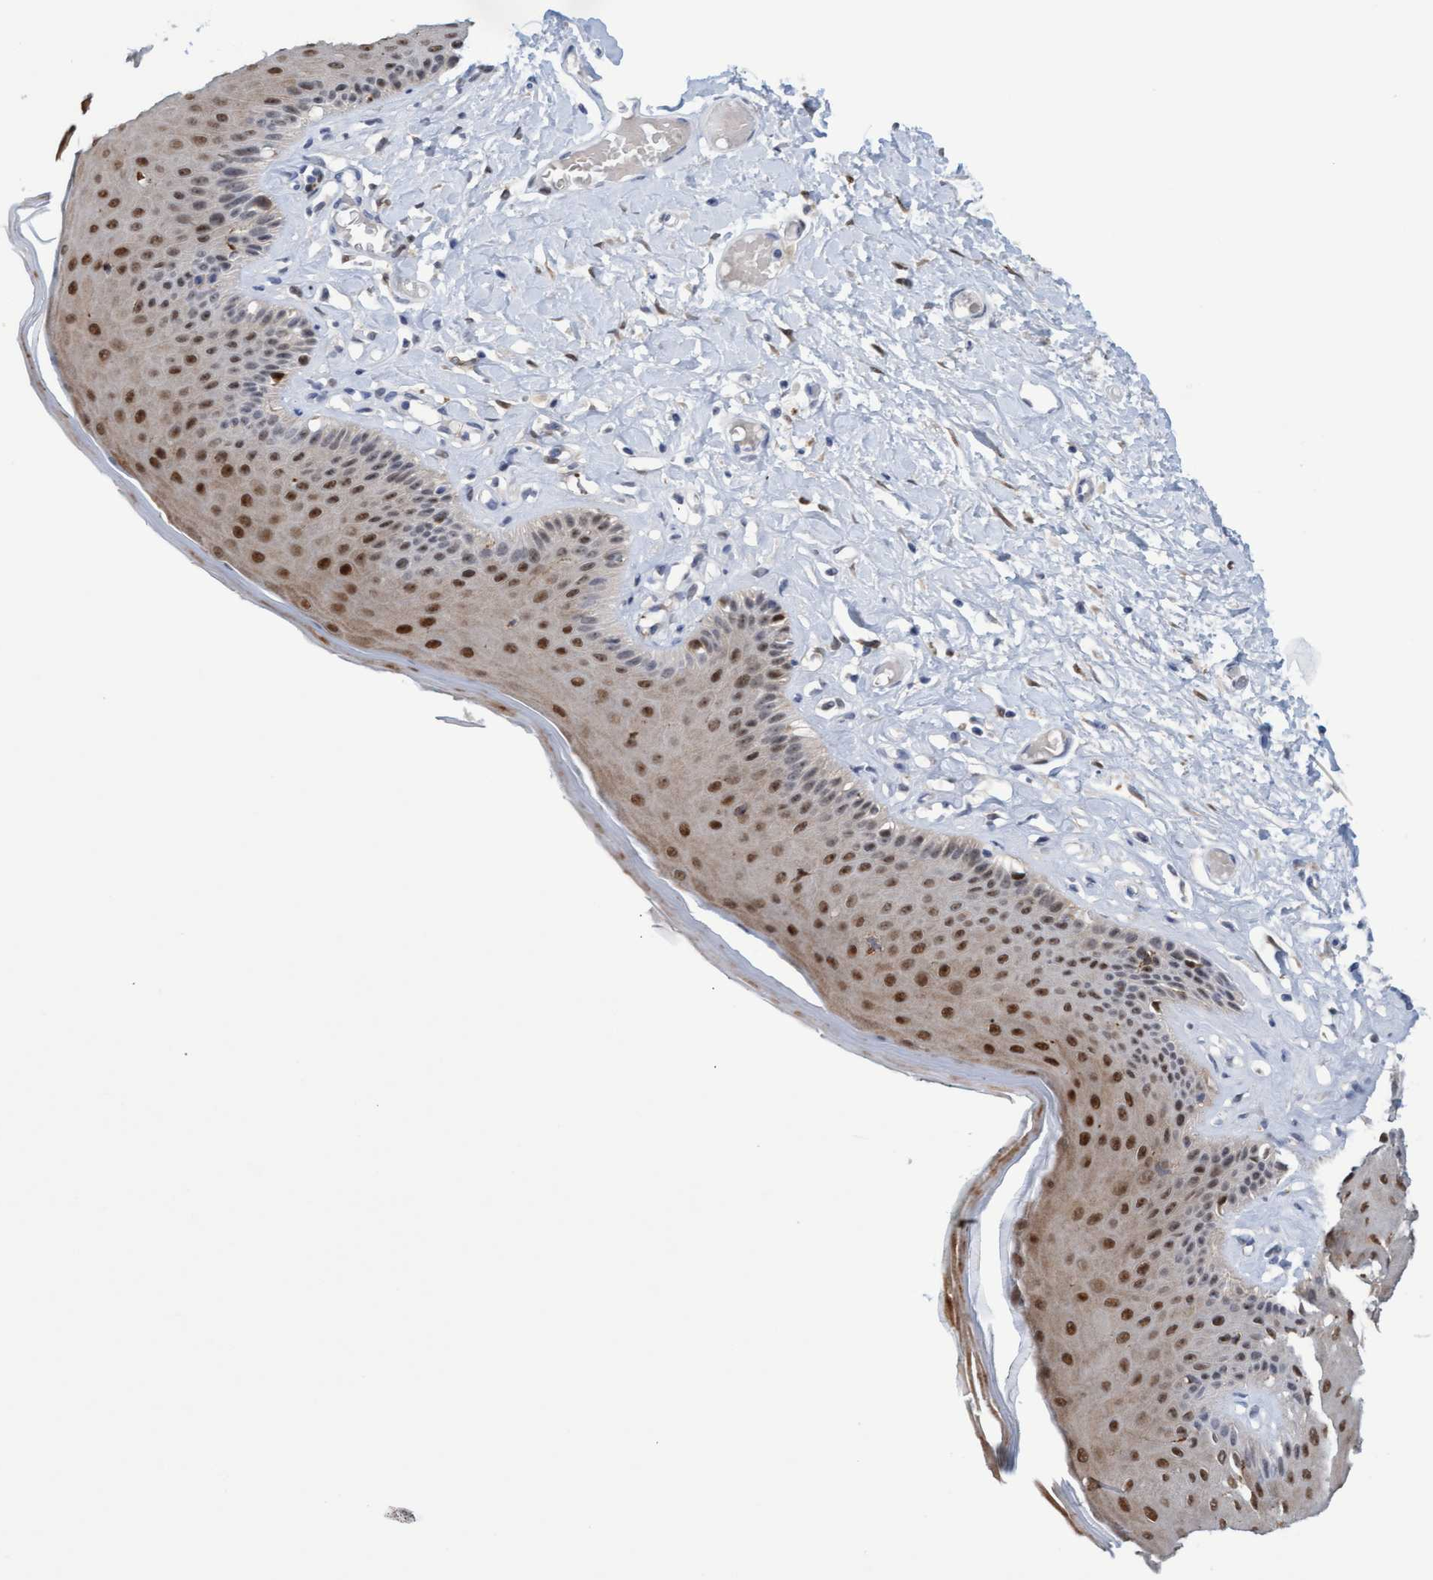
{"staining": {"intensity": "strong", "quantity": "25%-75%", "location": "nuclear"}, "tissue": "skin", "cell_type": "Epidermal cells", "image_type": "normal", "snomed": [{"axis": "morphology", "description": "Normal tissue, NOS"}, {"axis": "topography", "description": "Vulva"}], "caption": "The micrograph demonstrates staining of normal skin, revealing strong nuclear protein expression (brown color) within epidermal cells.", "gene": "PINX1", "patient": {"sex": "female", "age": 73}}